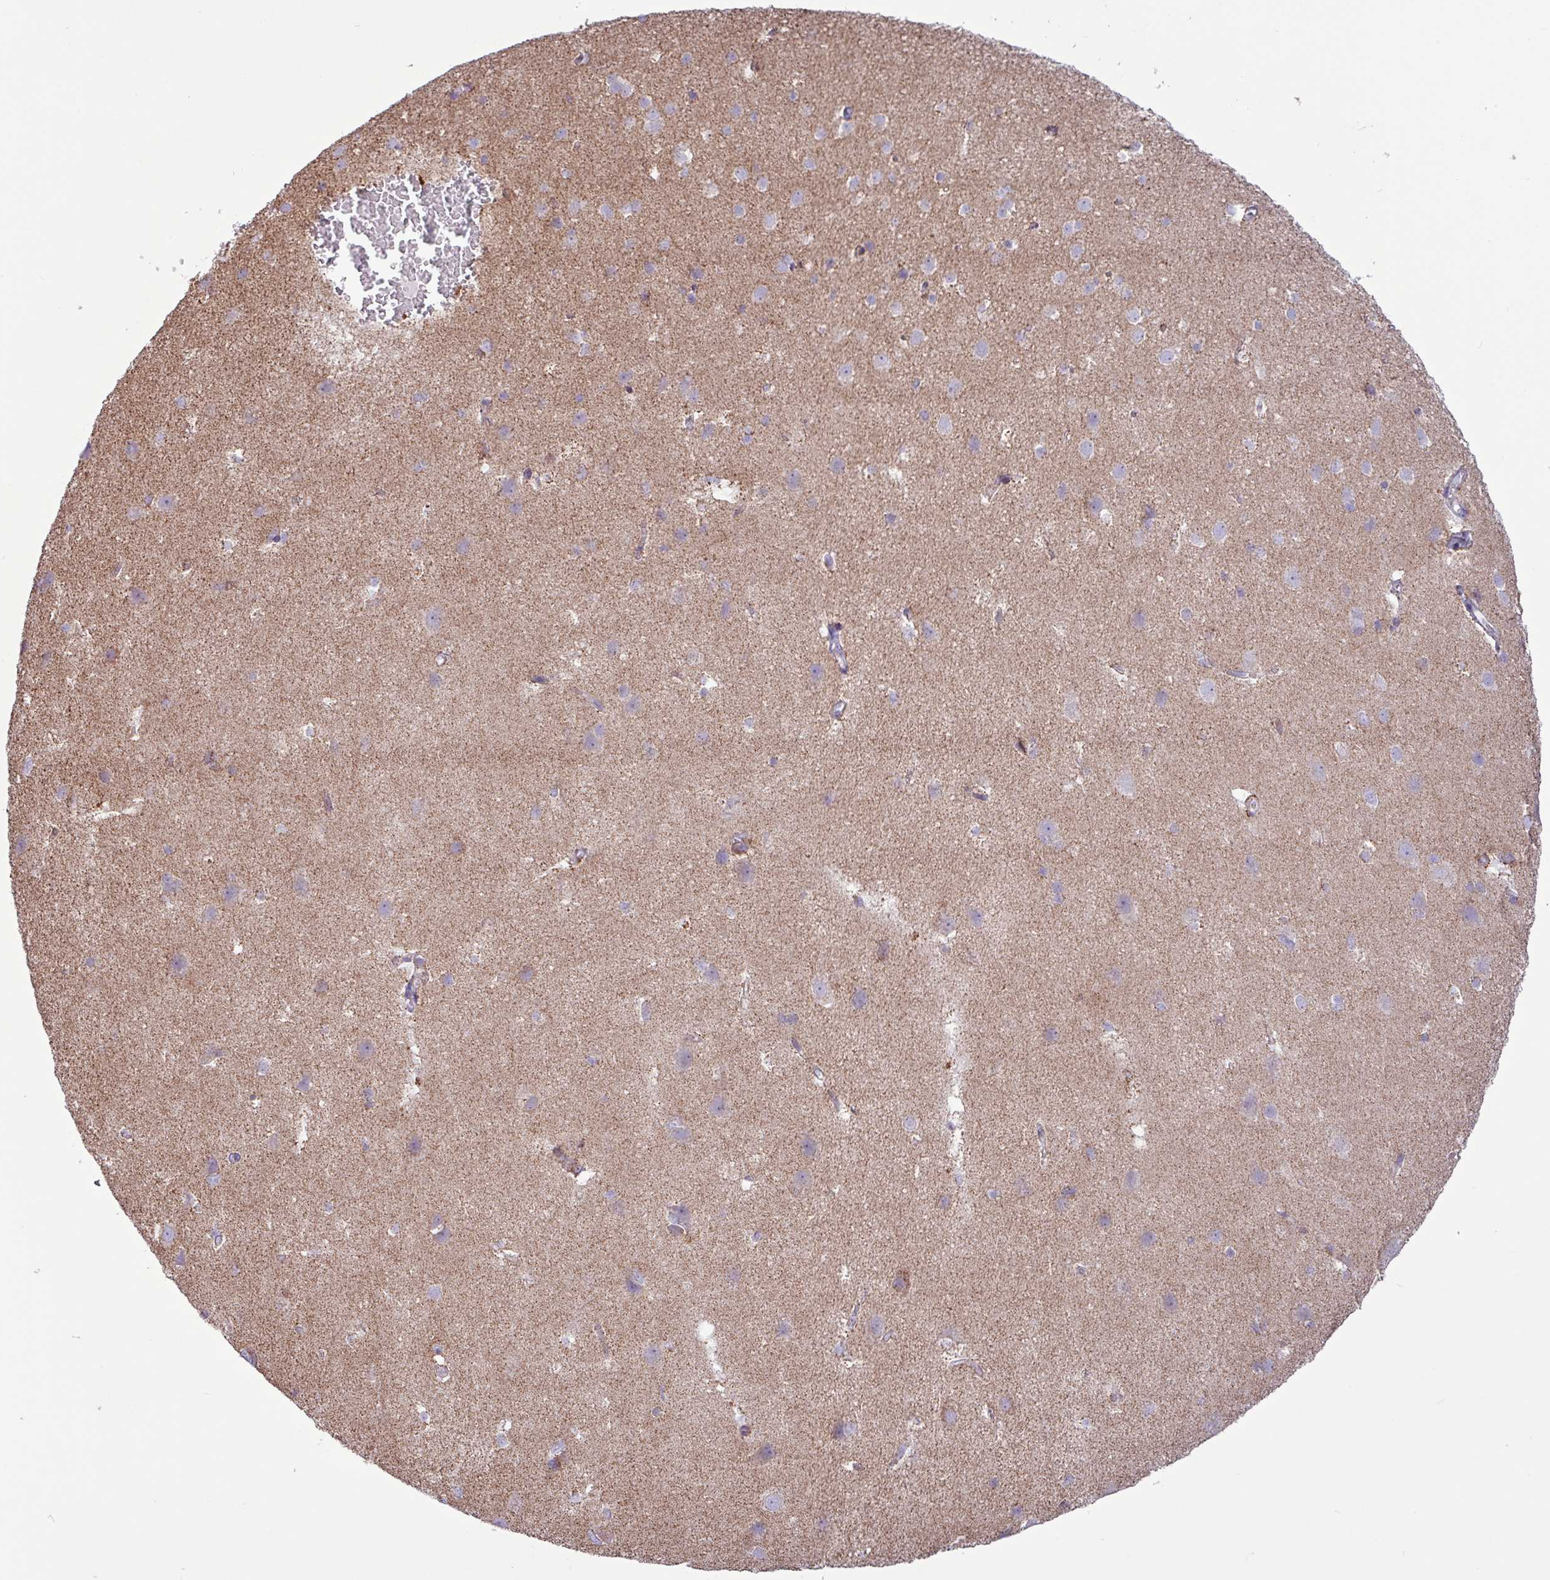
{"staining": {"intensity": "moderate", "quantity": "25%-75%", "location": "cytoplasmic/membranous"}, "tissue": "cerebral cortex", "cell_type": "Endothelial cells", "image_type": "normal", "snomed": [{"axis": "morphology", "description": "Normal tissue, NOS"}, {"axis": "topography", "description": "Cerebral cortex"}], "caption": "A photomicrograph of human cerebral cortex stained for a protein displays moderate cytoplasmic/membranous brown staining in endothelial cells. (DAB IHC, brown staining for protein, blue staining for nuclei).", "gene": "RTL3", "patient": {"sex": "male", "age": 37}}